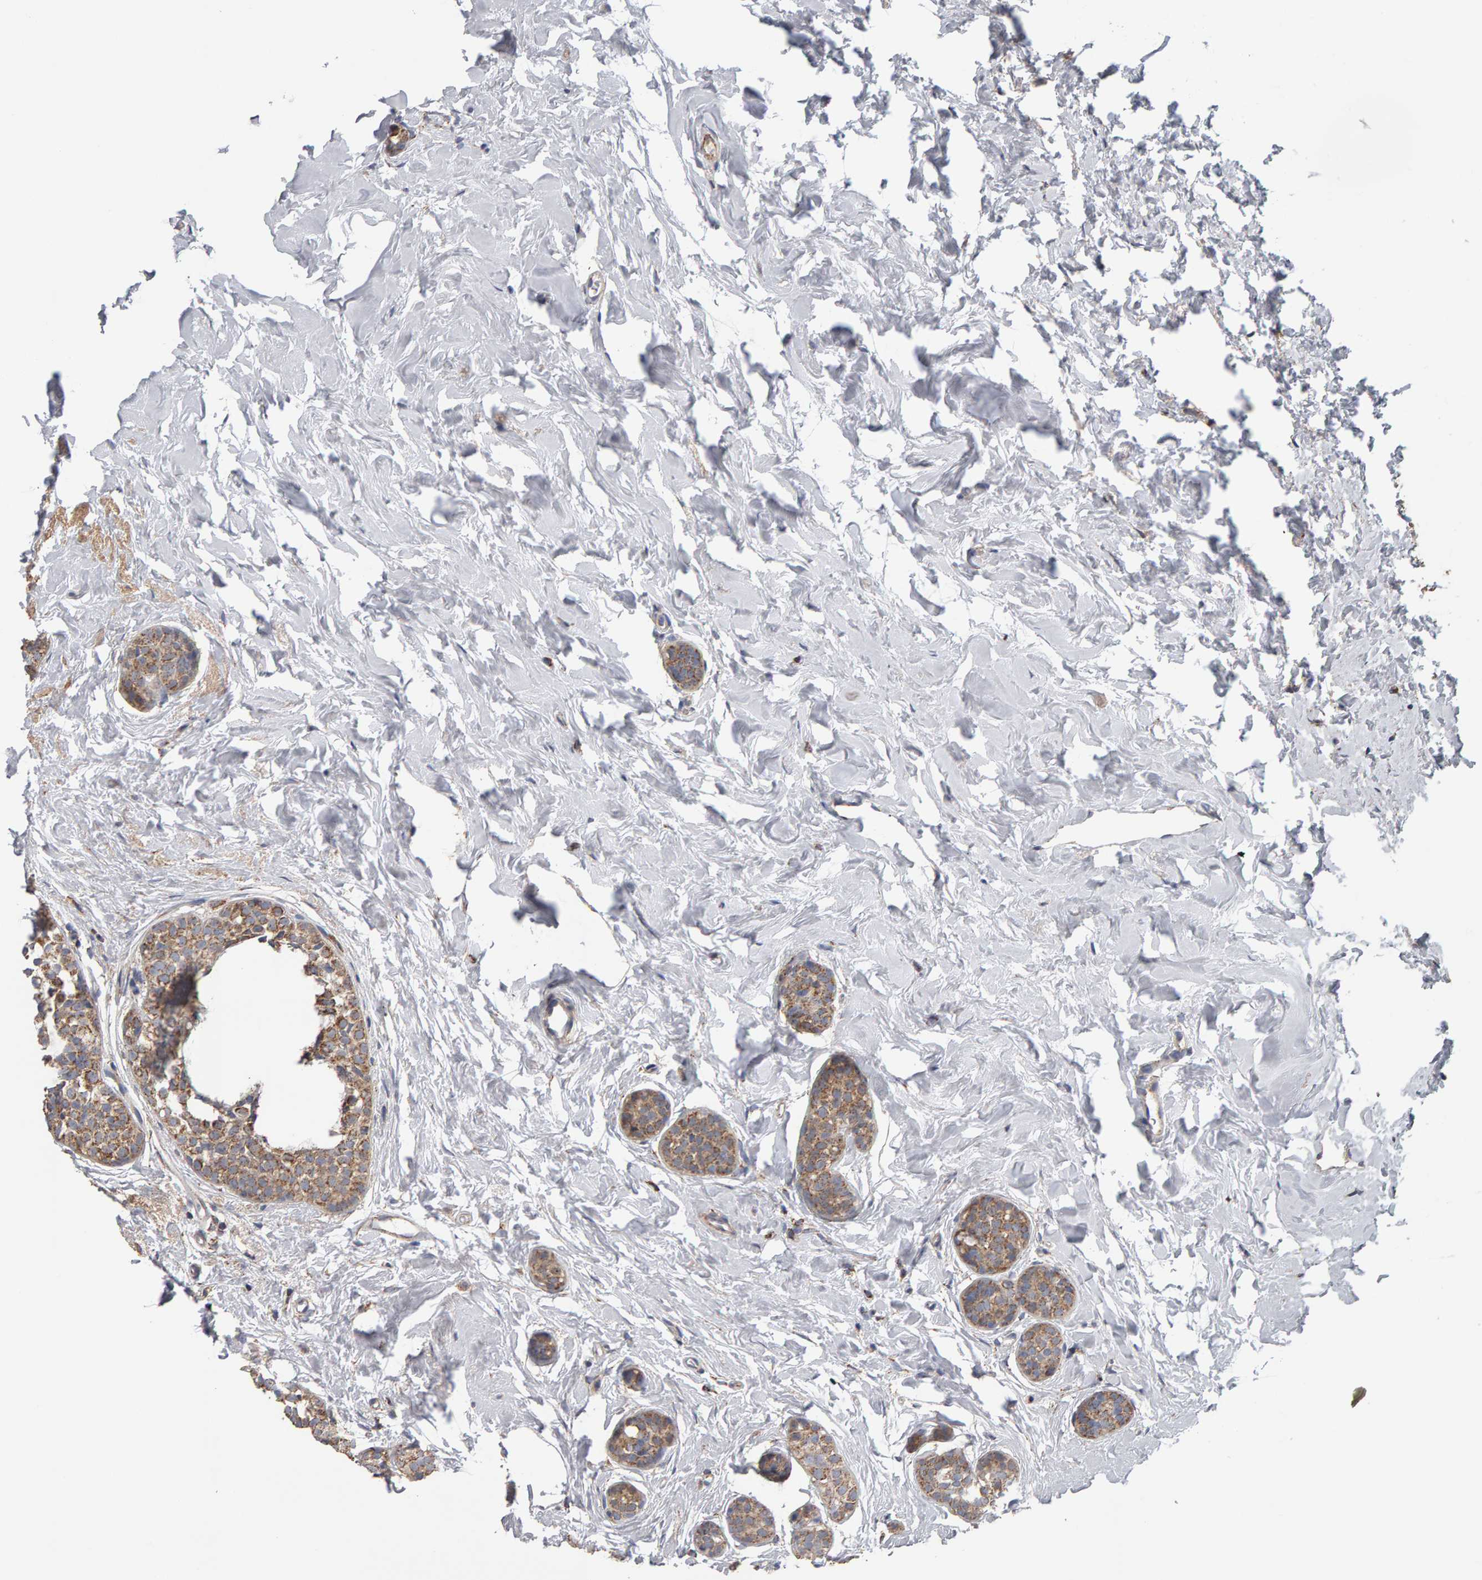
{"staining": {"intensity": "moderate", "quantity": ">75%", "location": "cytoplasmic/membranous"}, "tissue": "breast cancer", "cell_type": "Tumor cells", "image_type": "cancer", "snomed": [{"axis": "morphology", "description": "Duct carcinoma"}, {"axis": "topography", "description": "Breast"}], "caption": "A brown stain labels moderate cytoplasmic/membranous staining of a protein in human intraductal carcinoma (breast) tumor cells.", "gene": "TOM1L1", "patient": {"sex": "female", "age": 55}}